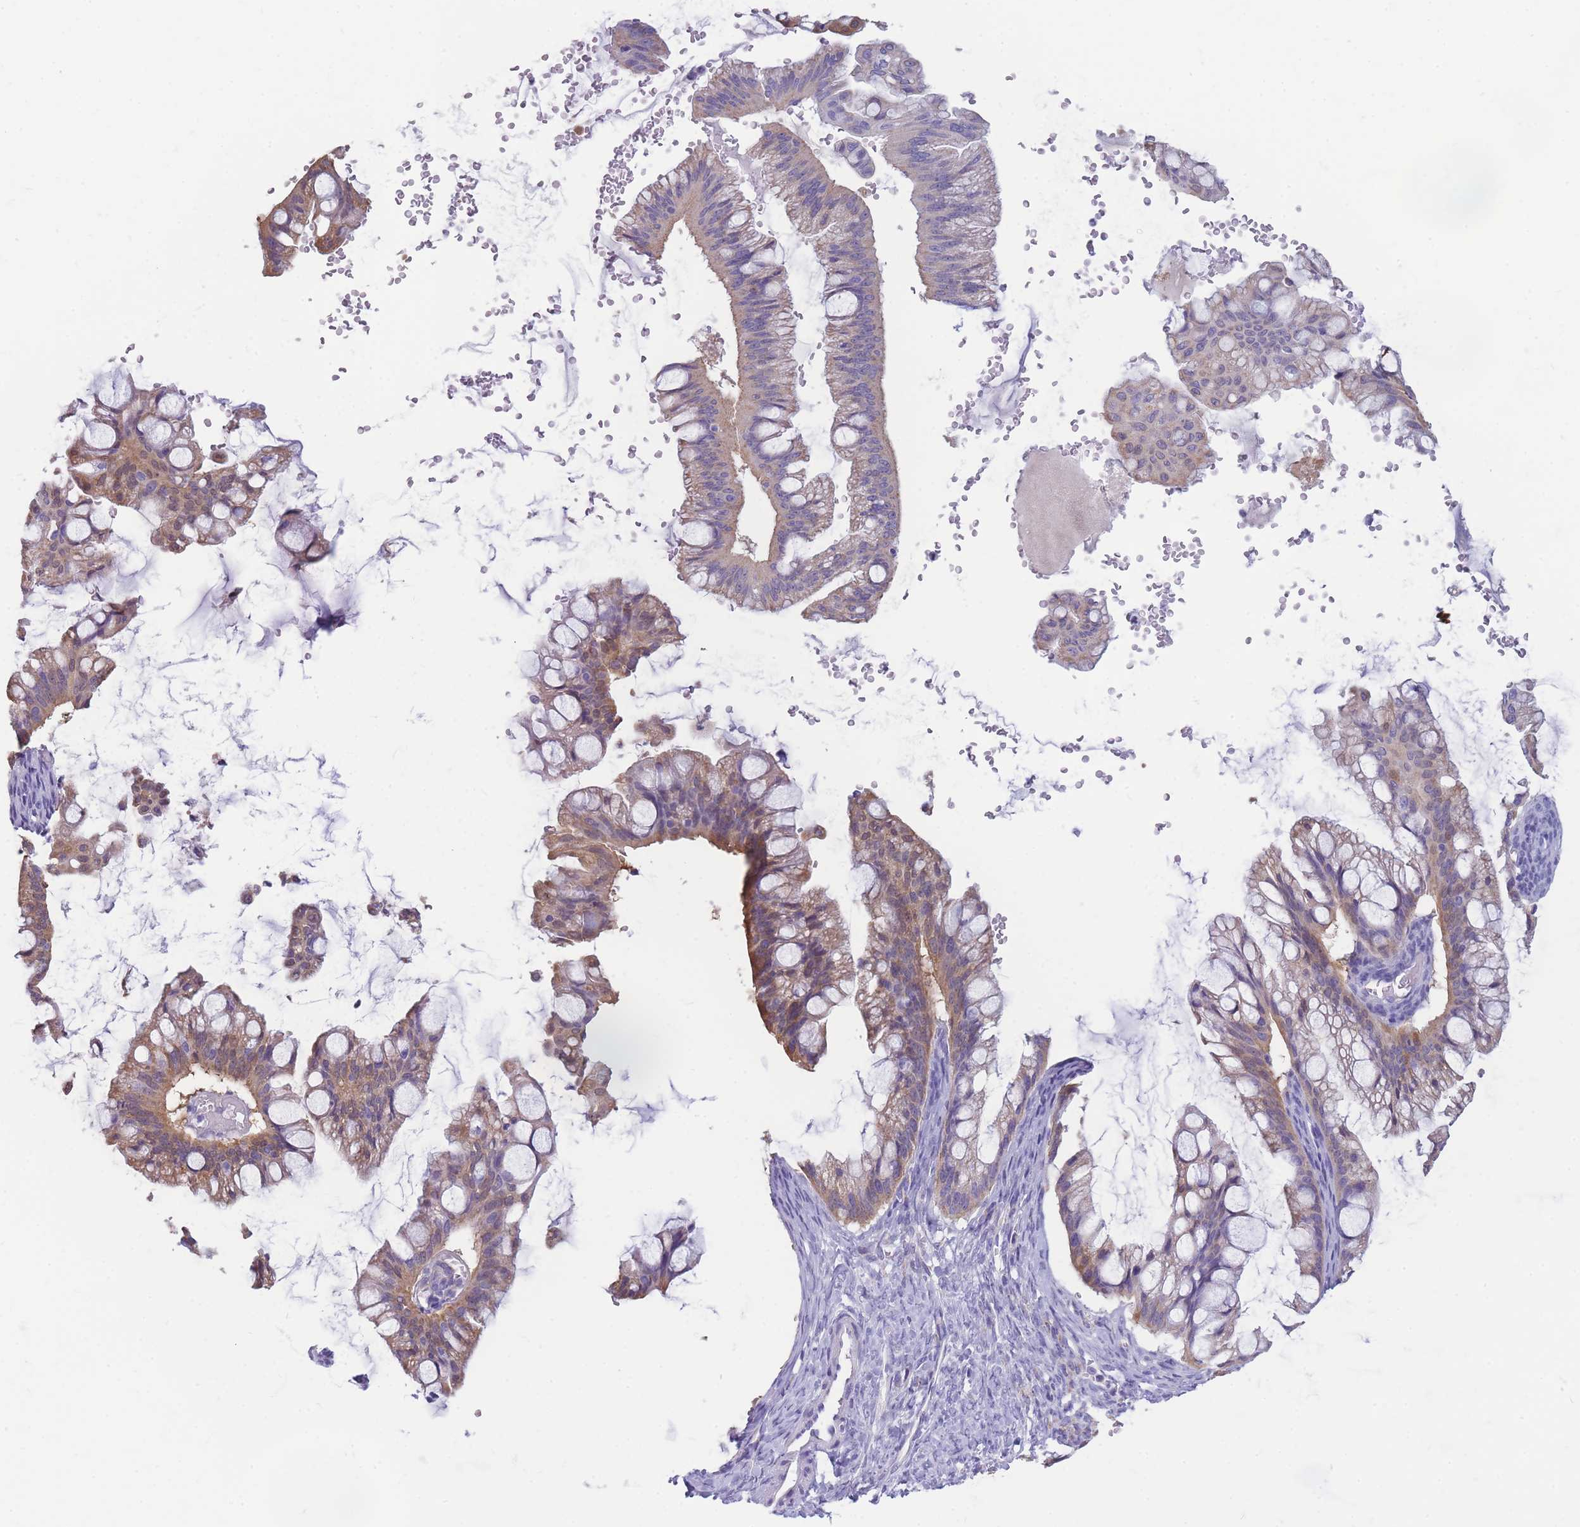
{"staining": {"intensity": "moderate", "quantity": "25%-75%", "location": "cytoplasmic/membranous"}, "tissue": "ovarian cancer", "cell_type": "Tumor cells", "image_type": "cancer", "snomed": [{"axis": "morphology", "description": "Cystadenocarcinoma, mucinous, NOS"}, {"axis": "topography", "description": "Ovary"}], "caption": "IHC histopathology image of human ovarian cancer (mucinous cystadenocarcinoma) stained for a protein (brown), which displays medium levels of moderate cytoplasmic/membranous expression in approximately 25%-75% of tumor cells.", "gene": "DHRS11", "patient": {"sex": "female", "age": 73}}